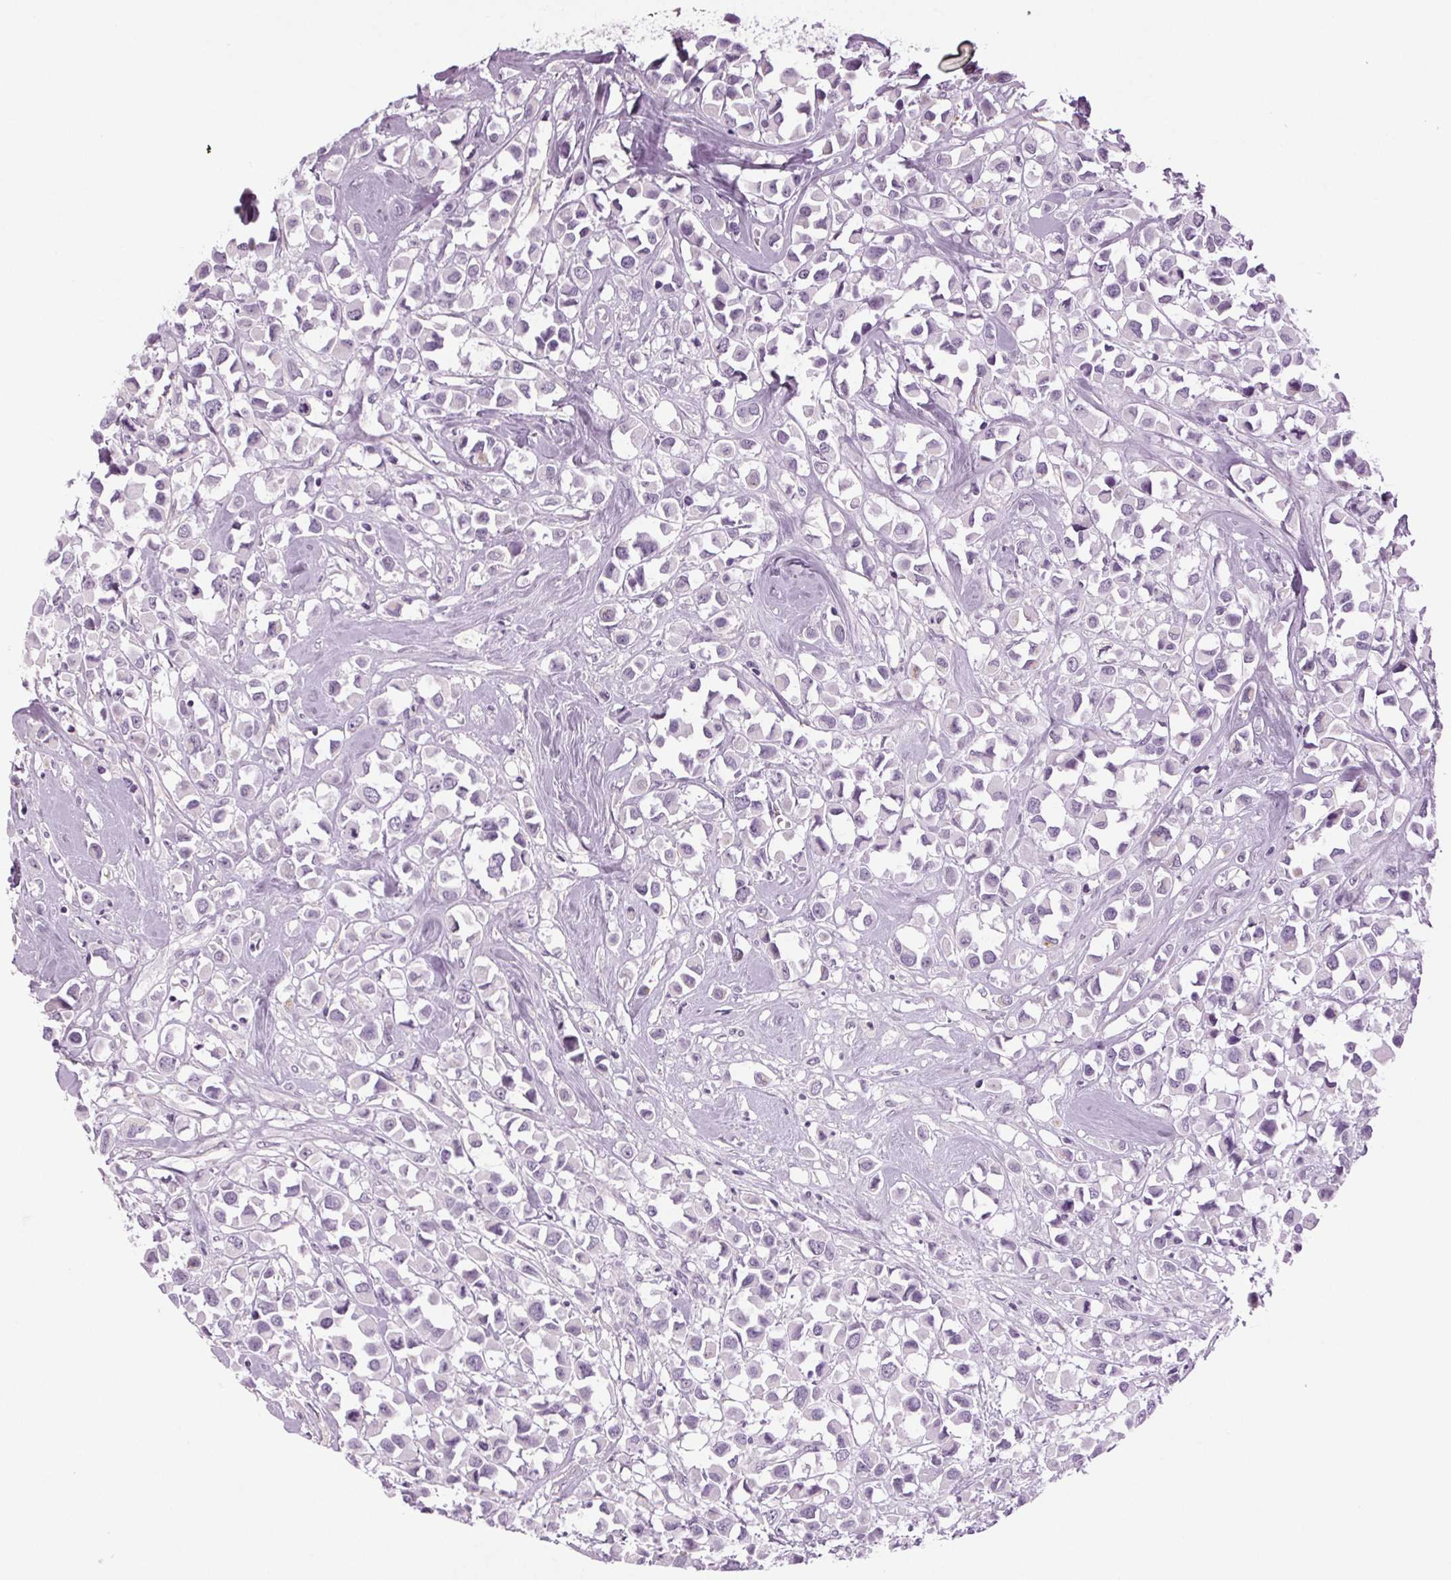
{"staining": {"intensity": "negative", "quantity": "none", "location": "none"}, "tissue": "breast cancer", "cell_type": "Tumor cells", "image_type": "cancer", "snomed": [{"axis": "morphology", "description": "Duct carcinoma"}, {"axis": "topography", "description": "Breast"}], "caption": "Immunohistochemistry (IHC) micrograph of invasive ductal carcinoma (breast) stained for a protein (brown), which displays no positivity in tumor cells. Nuclei are stained in blue.", "gene": "DNAH12", "patient": {"sex": "female", "age": 61}}